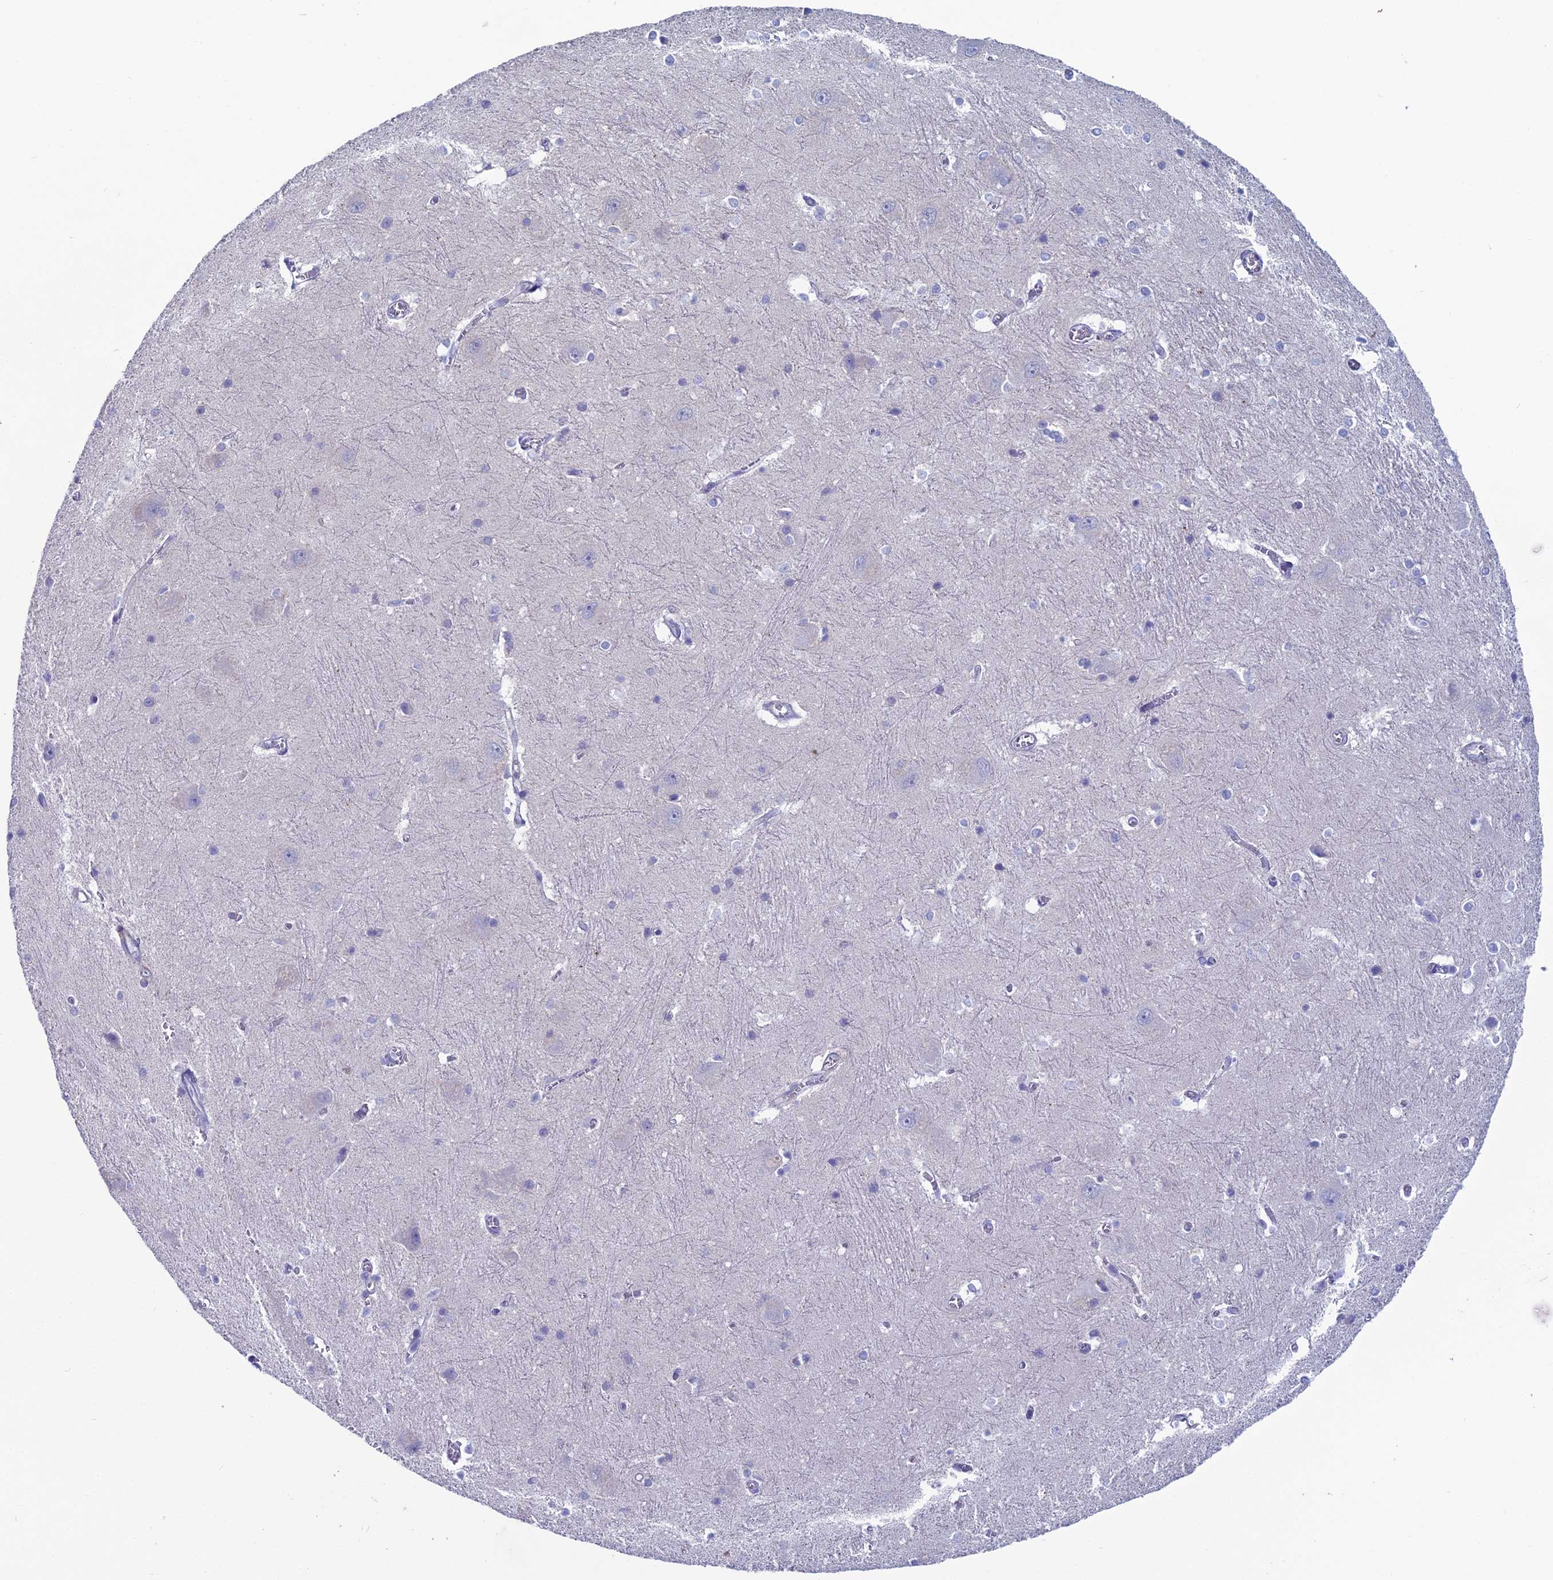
{"staining": {"intensity": "negative", "quantity": "none", "location": "none"}, "tissue": "caudate", "cell_type": "Glial cells", "image_type": "normal", "snomed": [{"axis": "morphology", "description": "Normal tissue, NOS"}, {"axis": "topography", "description": "Lateral ventricle wall"}], "caption": "DAB immunohistochemical staining of benign caudate shows no significant staining in glial cells.", "gene": "ACE", "patient": {"sex": "male", "age": 37}}